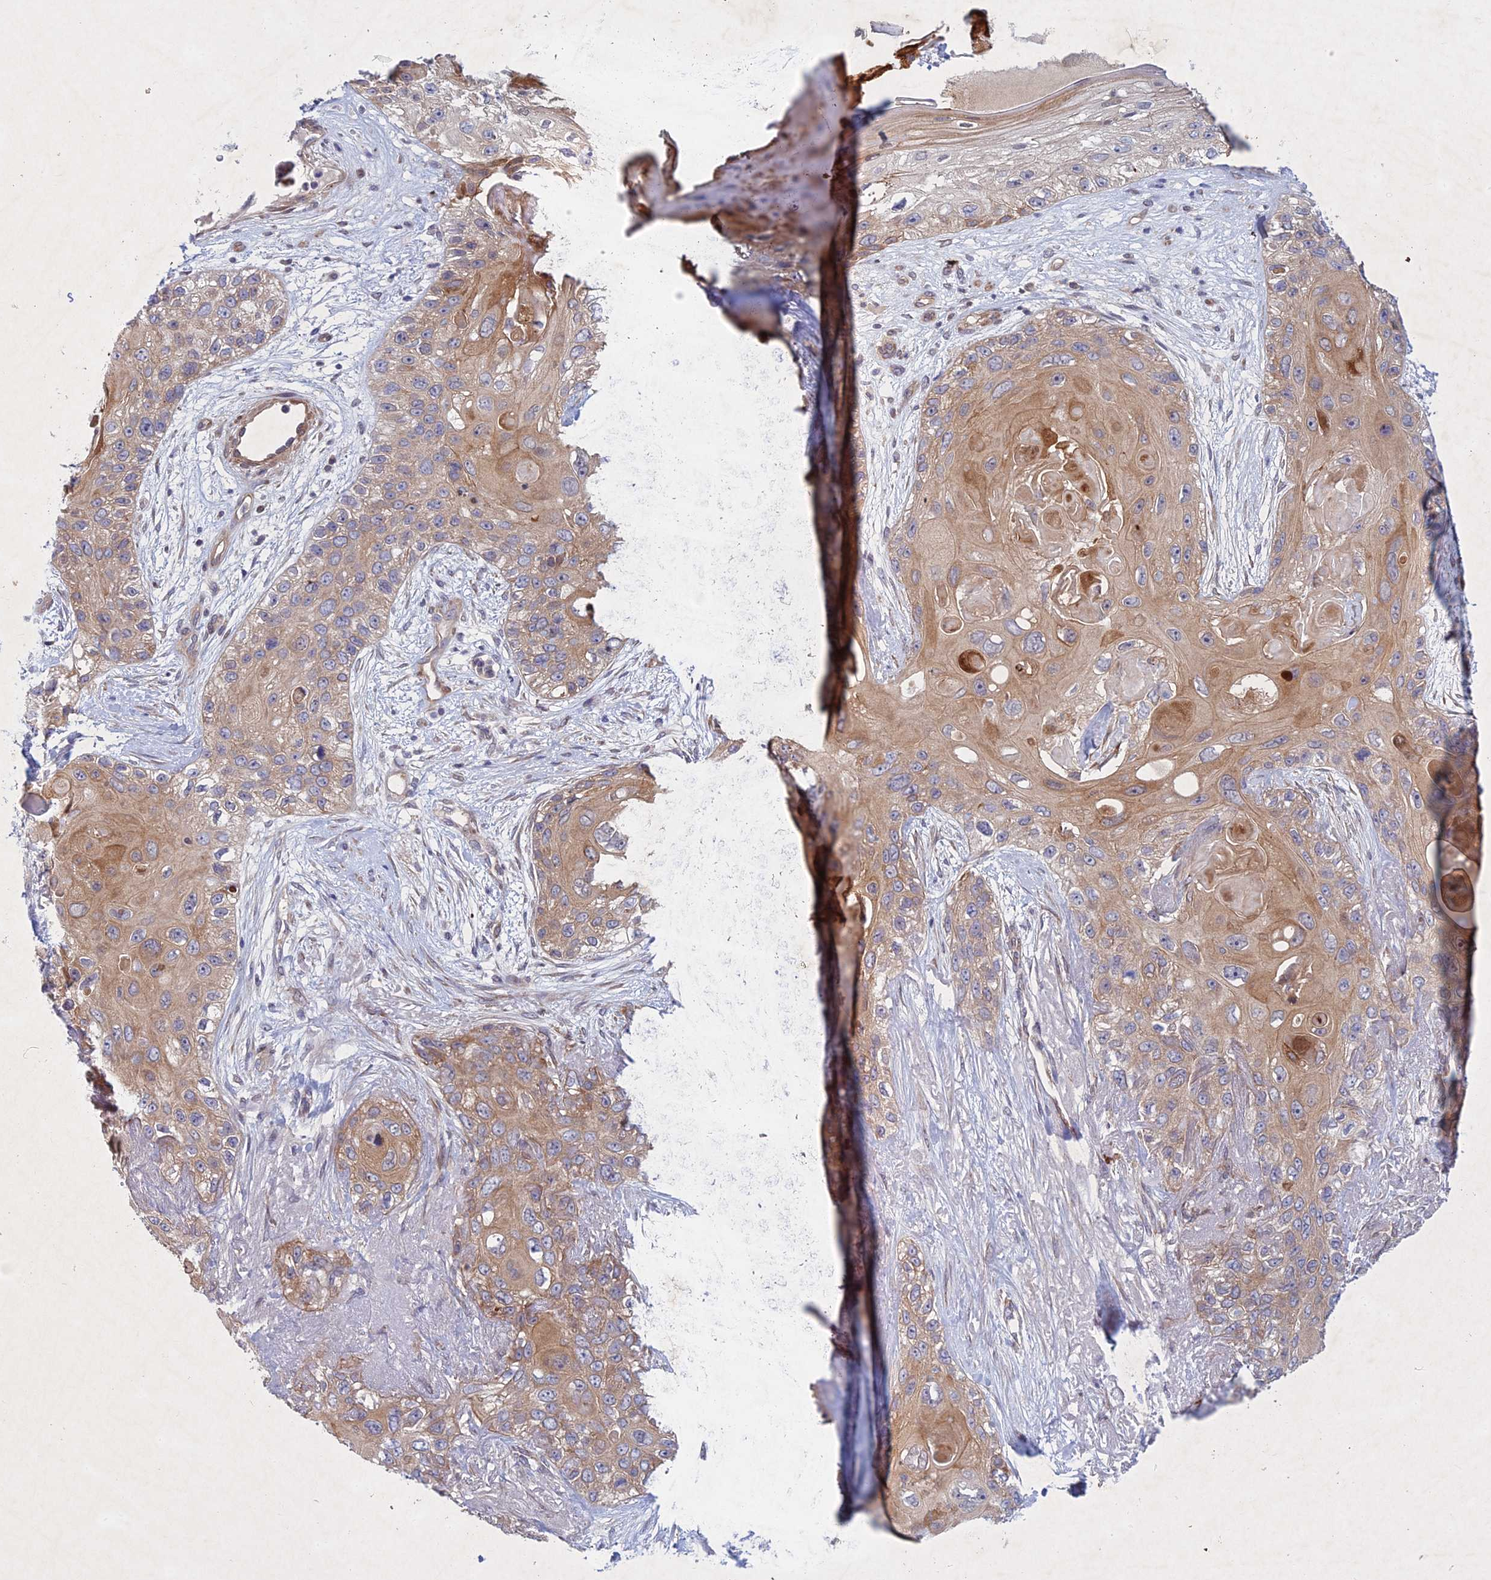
{"staining": {"intensity": "weak", "quantity": ">75%", "location": "cytoplasmic/membranous"}, "tissue": "skin cancer", "cell_type": "Tumor cells", "image_type": "cancer", "snomed": [{"axis": "morphology", "description": "Normal tissue, NOS"}, {"axis": "morphology", "description": "Squamous cell carcinoma, NOS"}, {"axis": "topography", "description": "Skin"}], "caption": "Skin cancer stained with a brown dye exhibits weak cytoplasmic/membranous positive expression in approximately >75% of tumor cells.", "gene": "PTHLH", "patient": {"sex": "male", "age": 72}}